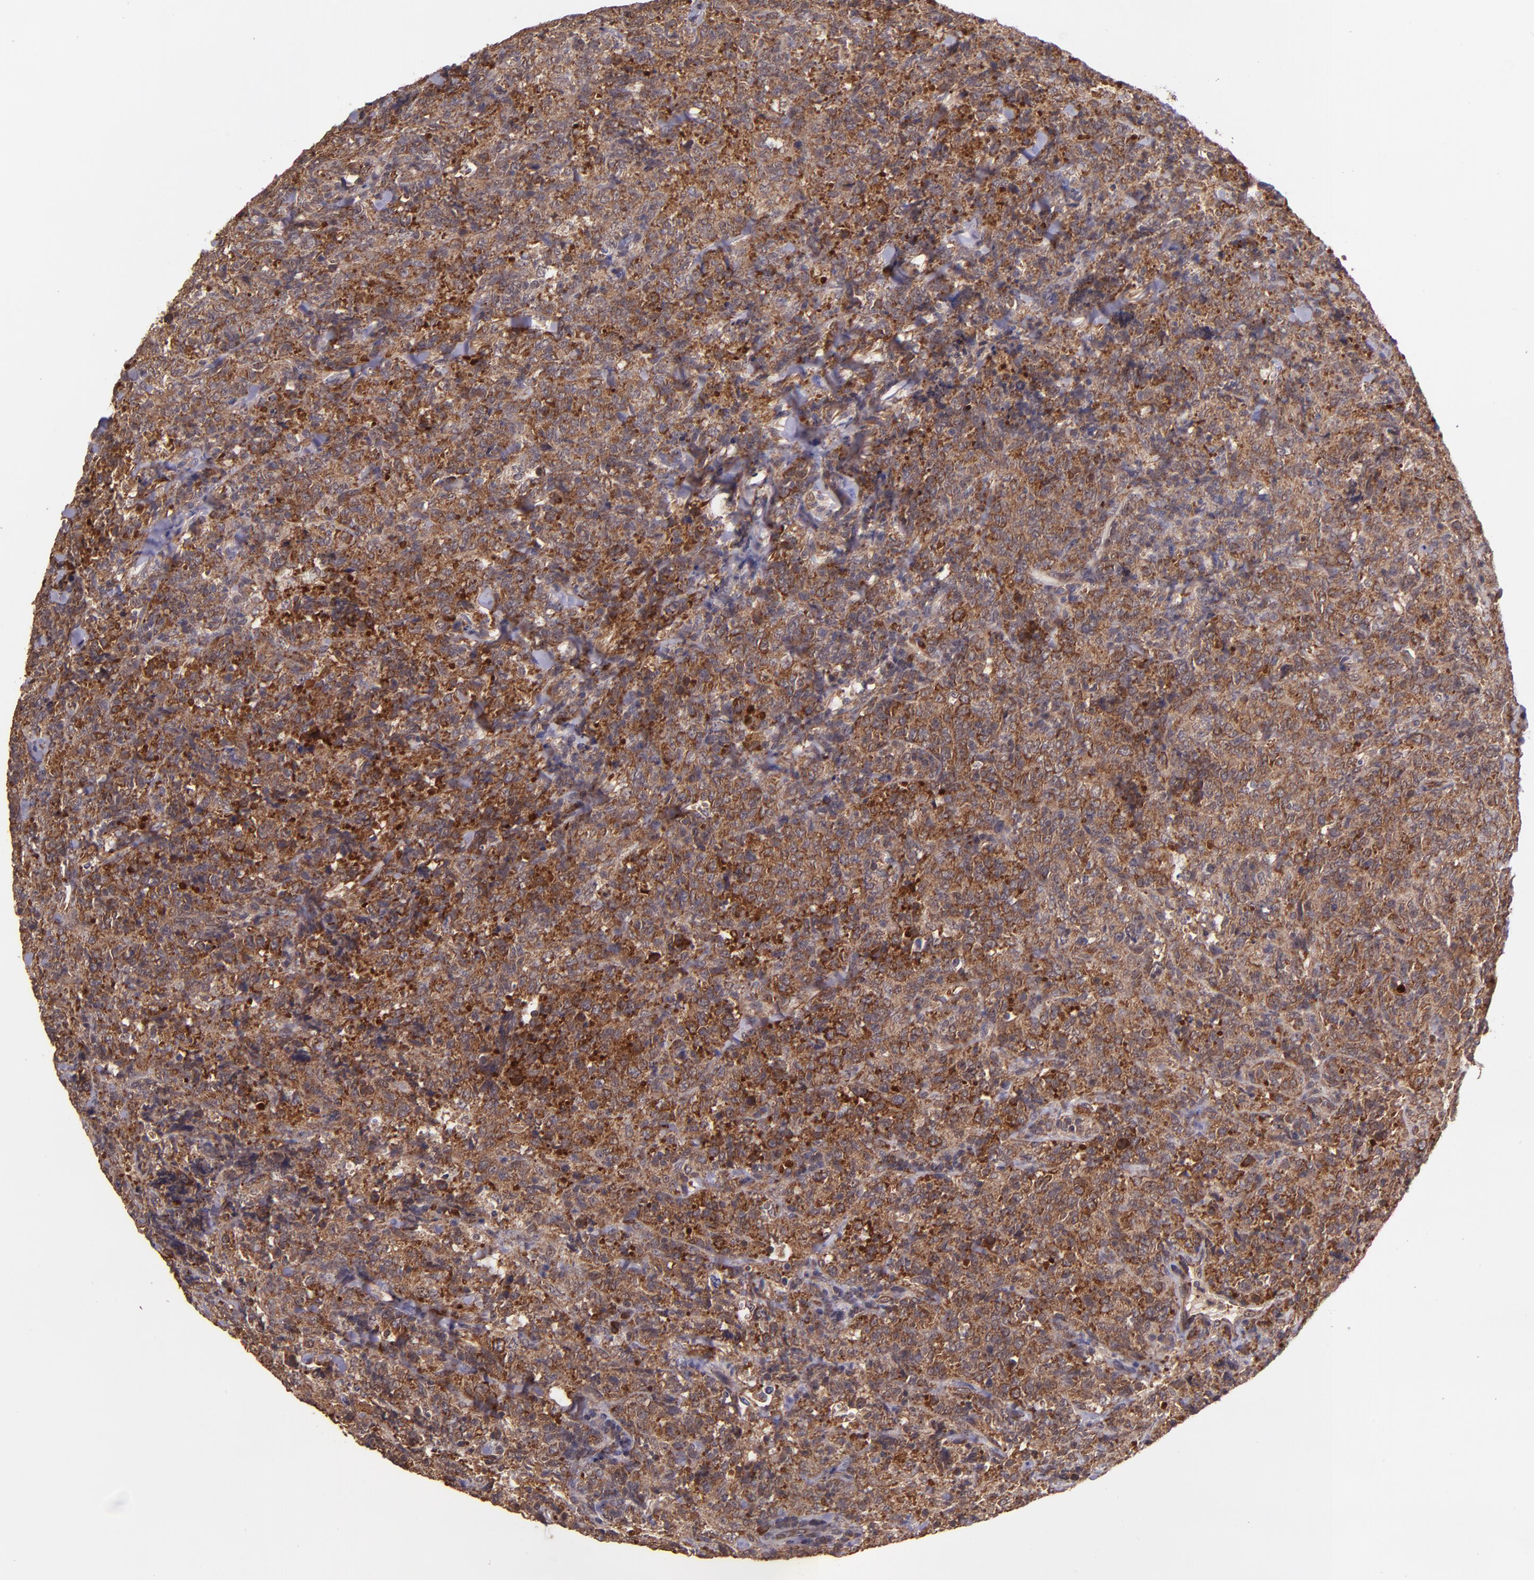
{"staining": {"intensity": "strong", "quantity": ">75%", "location": "cytoplasmic/membranous"}, "tissue": "lymphoma", "cell_type": "Tumor cells", "image_type": "cancer", "snomed": [{"axis": "morphology", "description": "Malignant lymphoma, non-Hodgkin's type, High grade"}, {"axis": "topography", "description": "Tonsil"}], "caption": "High-grade malignant lymphoma, non-Hodgkin's type stained for a protein shows strong cytoplasmic/membranous positivity in tumor cells. The protein is shown in brown color, while the nuclei are stained blue.", "gene": "USP51", "patient": {"sex": "female", "age": 36}}